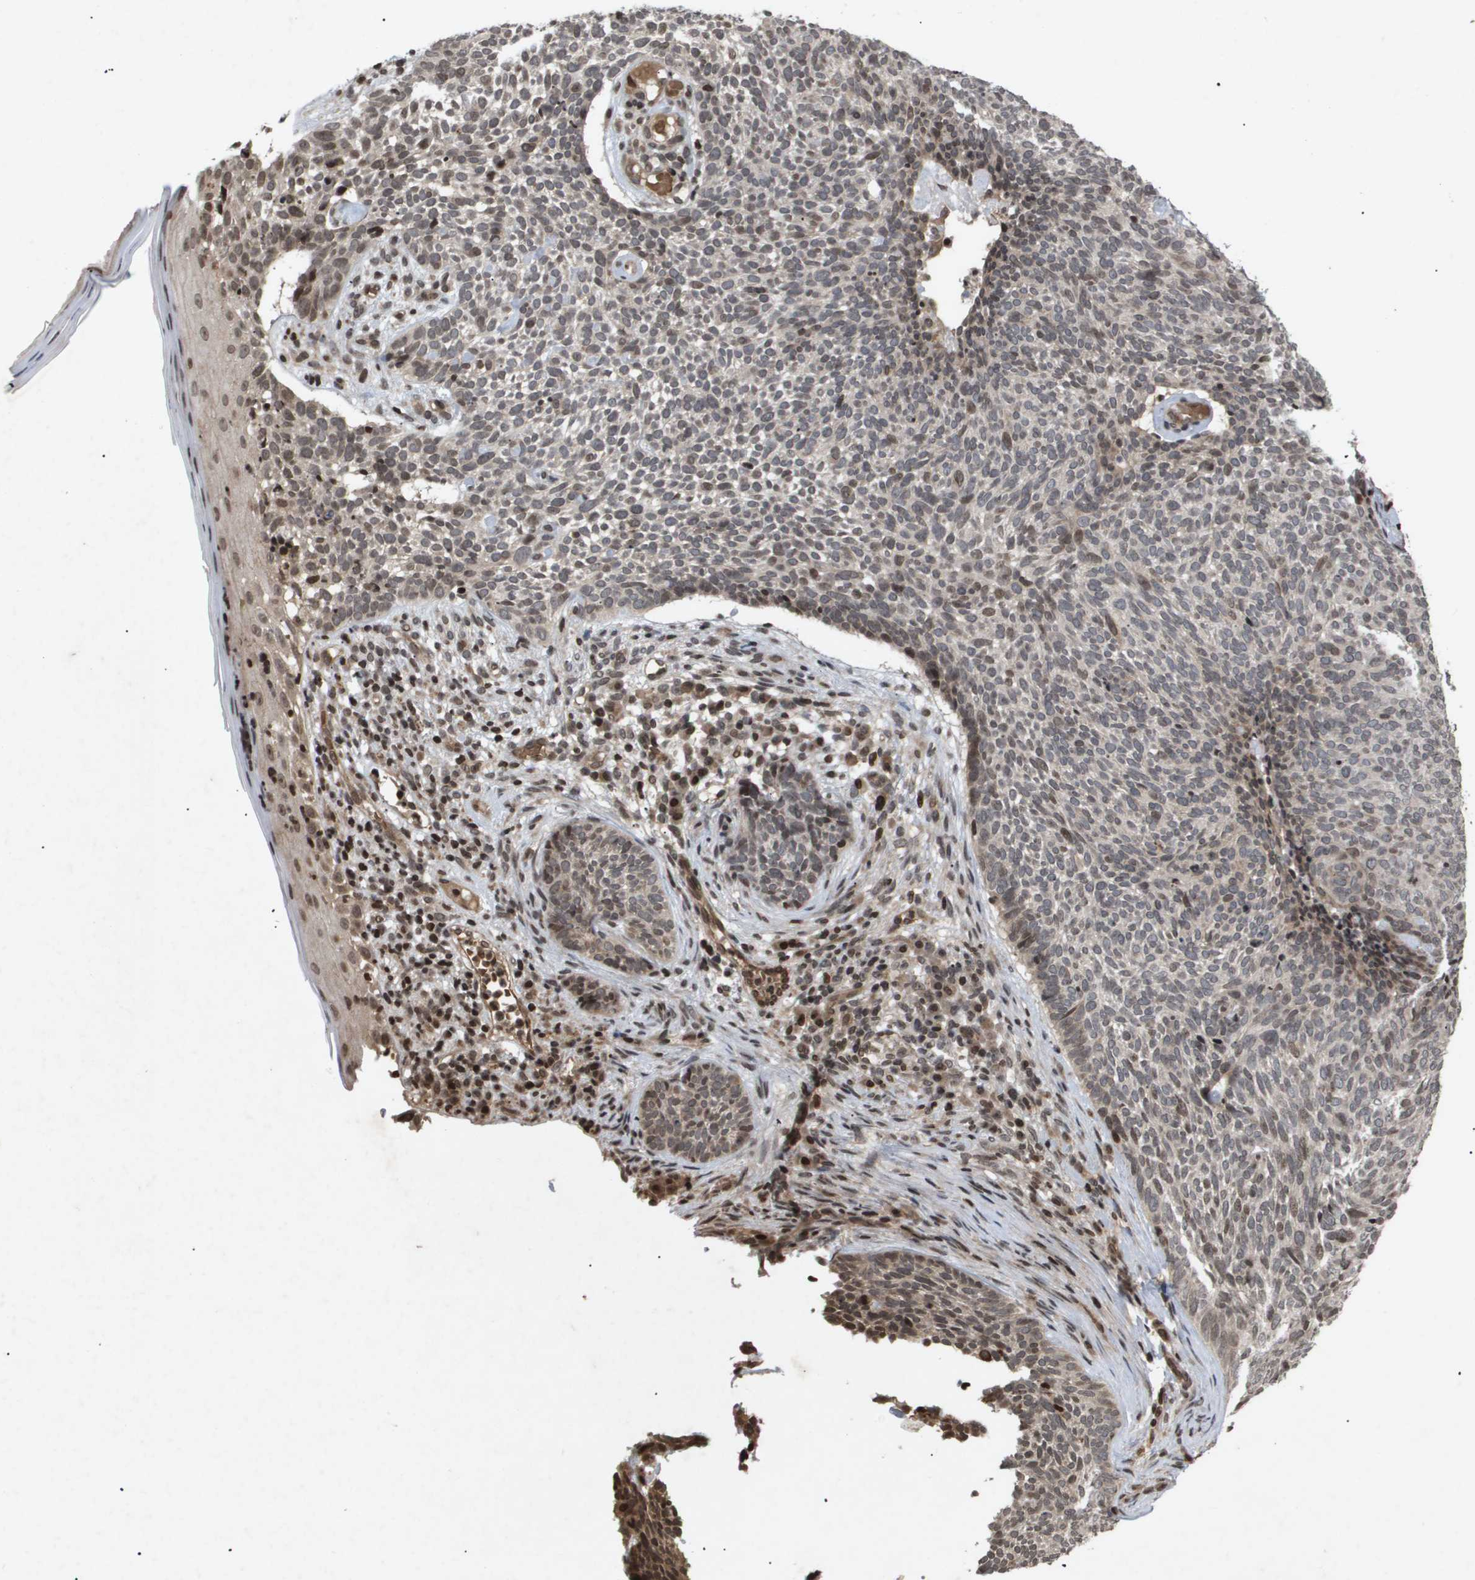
{"staining": {"intensity": "weak", "quantity": "25%-75%", "location": "nuclear"}, "tissue": "skin cancer", "cell_type": "Tumor cells", "image_type": "cancer", "snomed": [{"axis": "morphology", "description": "Basal cell carcinoma"}, {"axis": "topography", "description": "Skin"}], "caption": "Brown immunohistochemical staining in human skin cancer shows weak nuclear expression in about 25%-75% of tumor cells.", "gene": "HSPA6", "patient": {"sex": "female", "age": 84}}